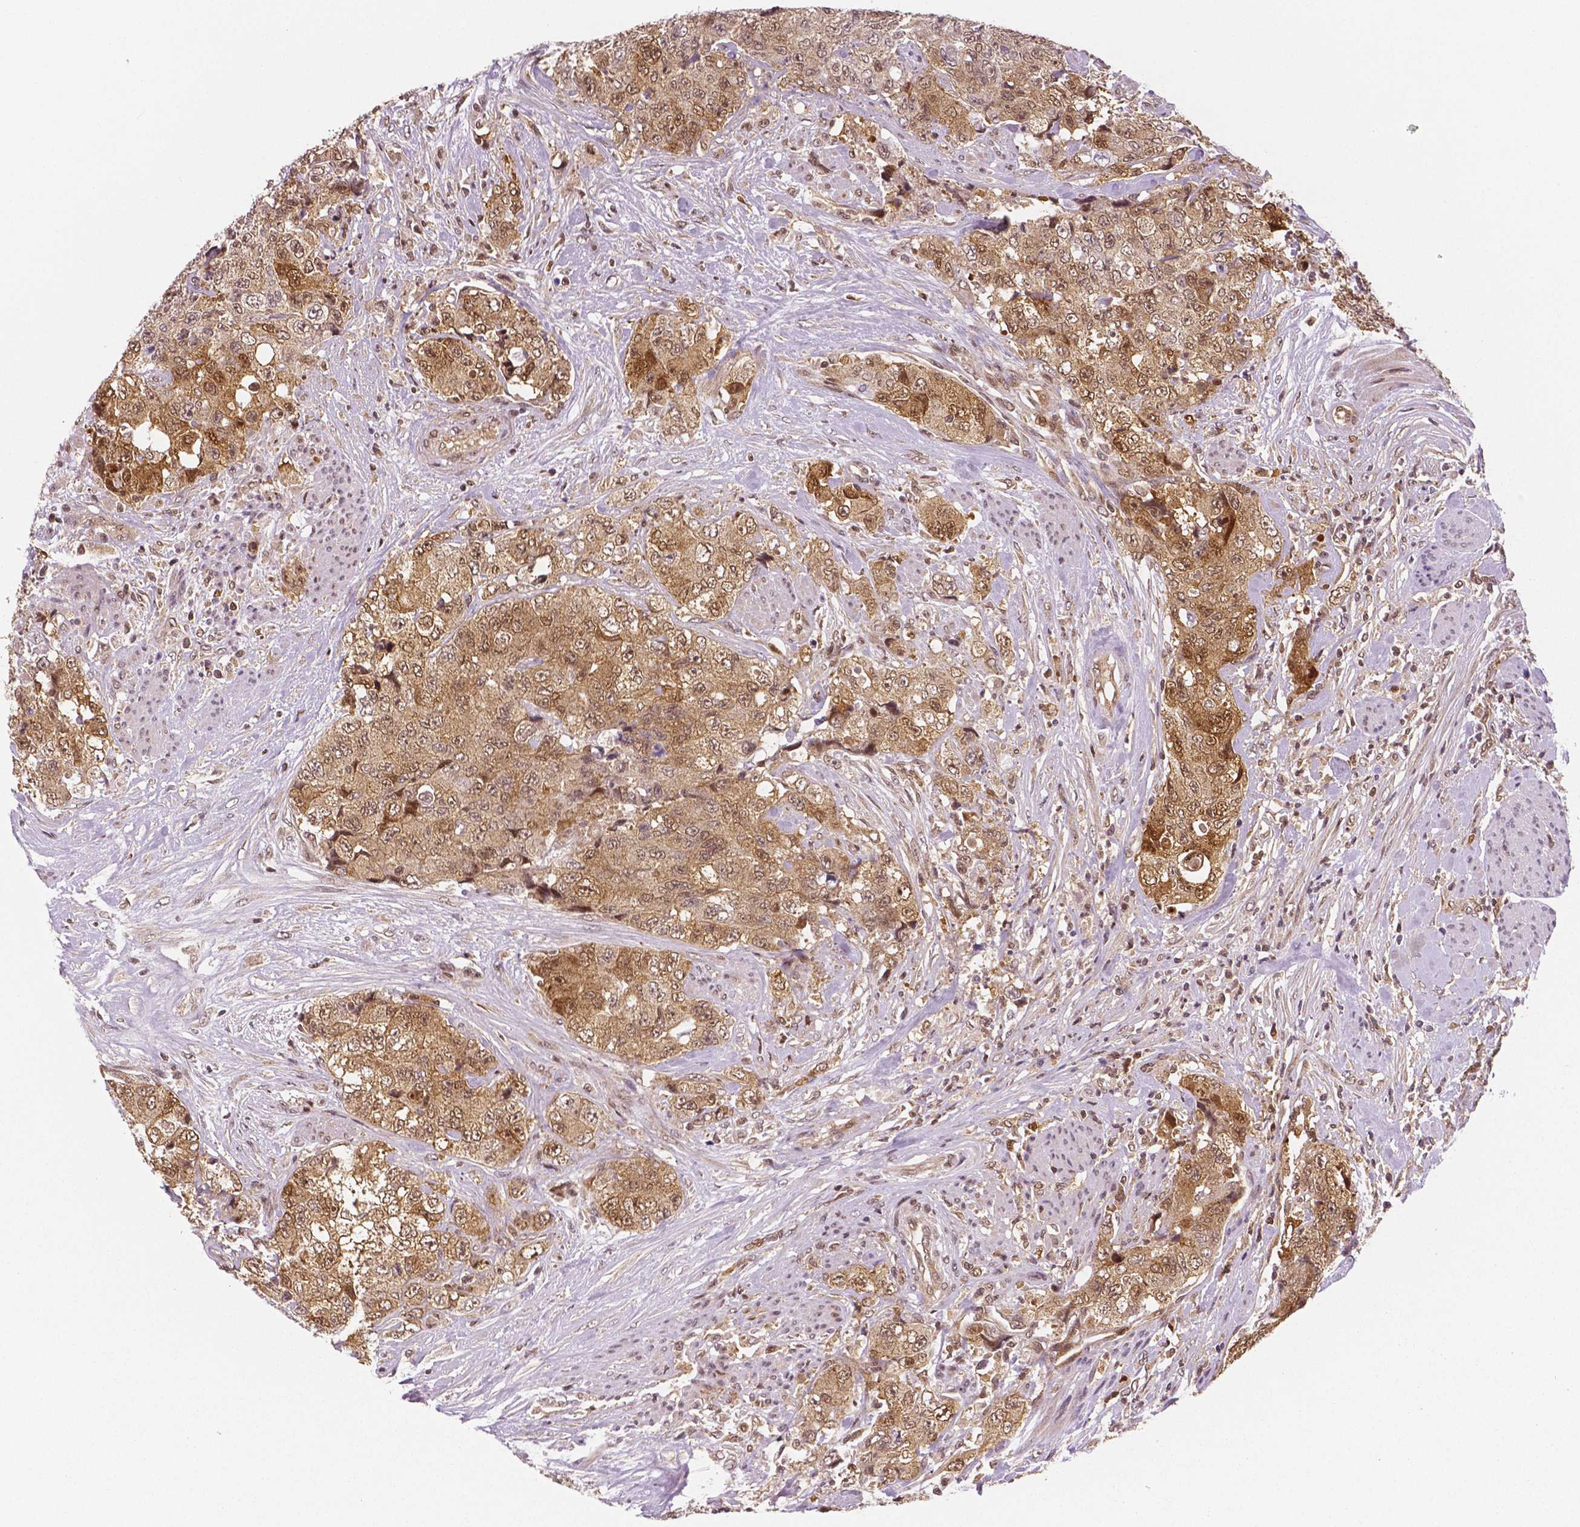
{"staining": {"intensity": "moderate", "quantity": ">75%", "location": "cytoplasmic/membranous,nuclear"}, "tissue": "urothelial cancer", "cell_type": "Tumor cells", "image_type": "cancer", "snomed": [{"axis": "morphology", "description": "Urothelial carcinoma, High grade"}, {"axis": "topography", "description": "Urinary bladder"}], "caption": "Moderate cytoplasmic/membranous and nuclear expression is identified in about >75% of tumor cells in urothelial carcinoma (high-grade).", "gene": "STAT3", "patient": {"sex": "female", "age": 78}}